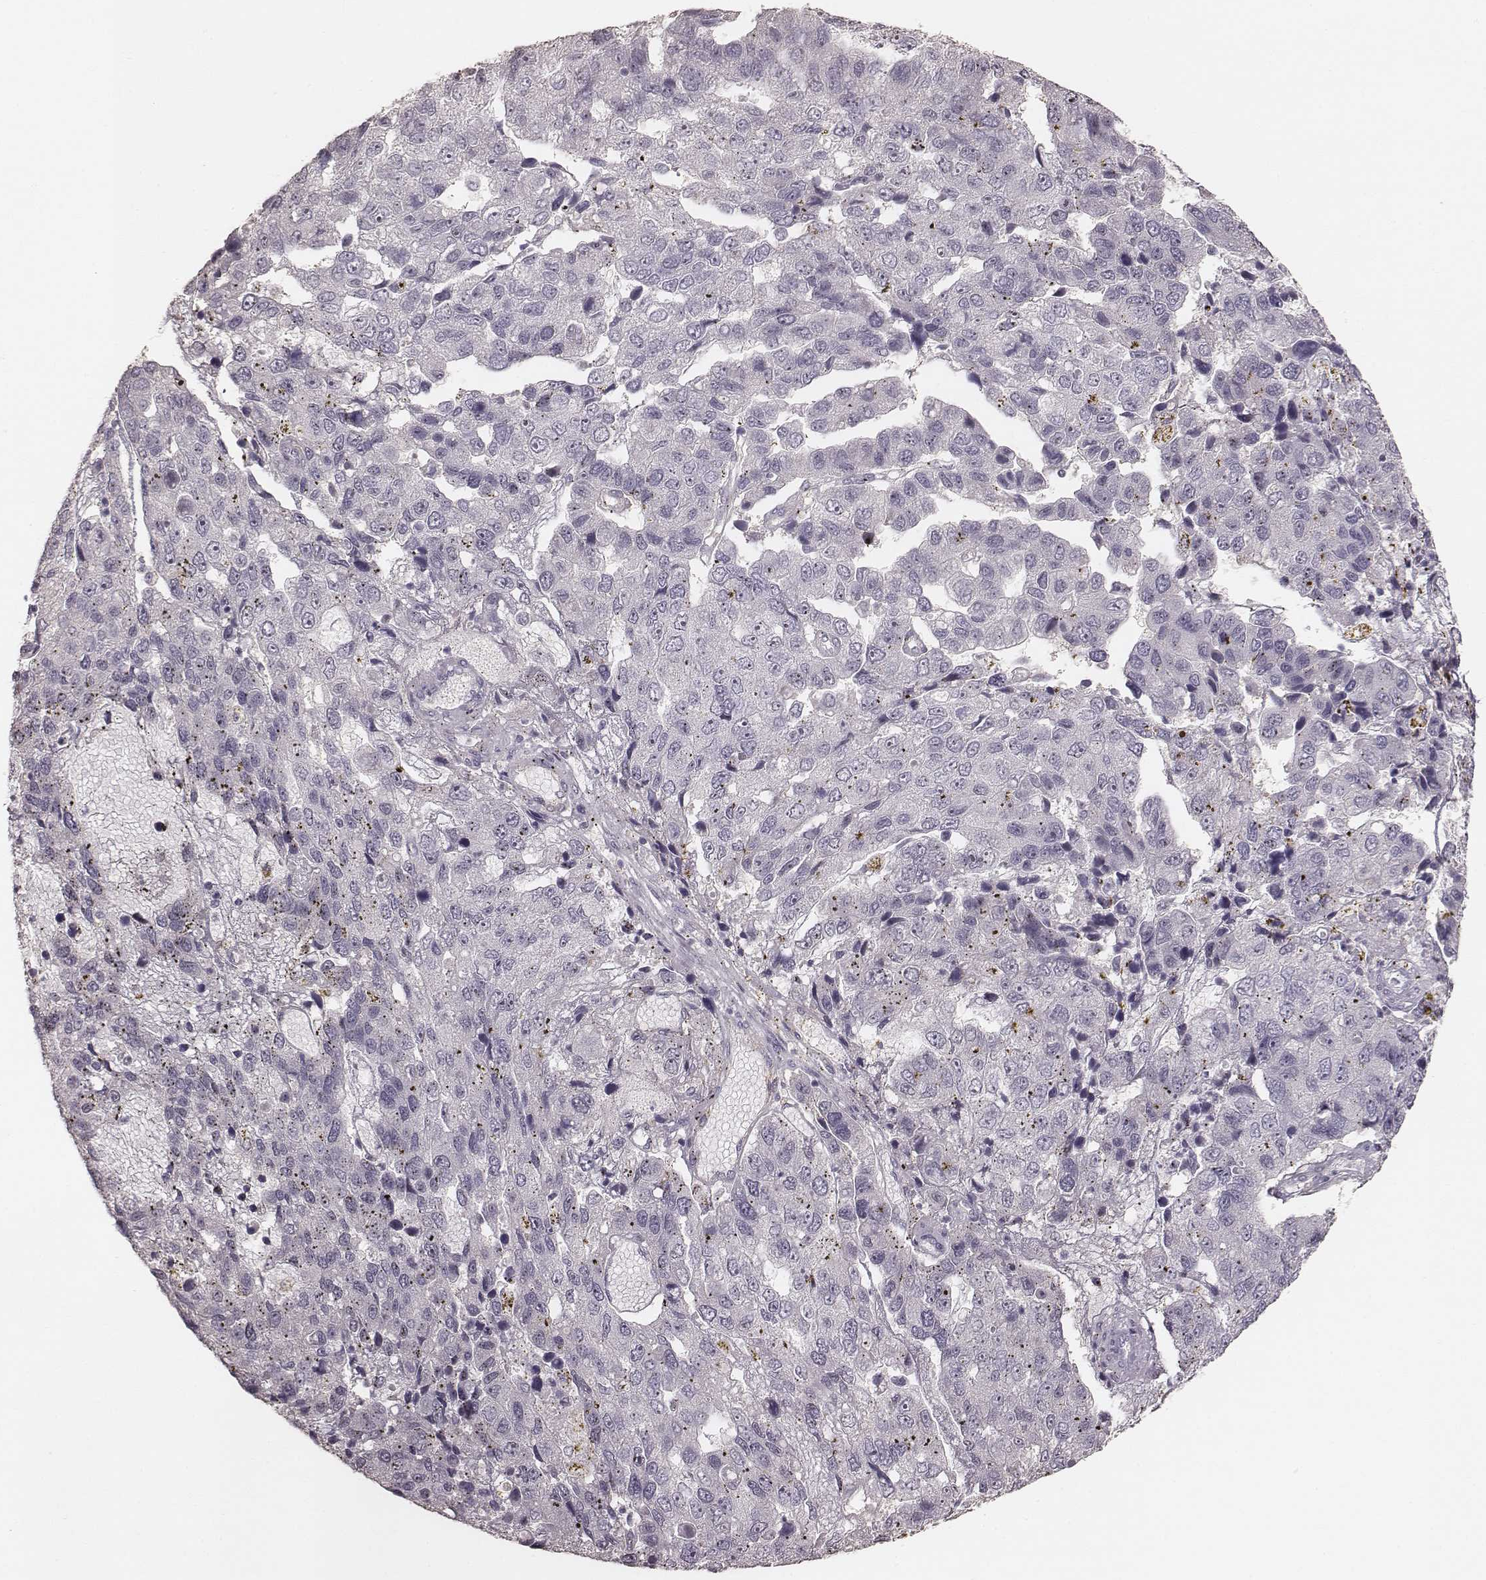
{"staining": {"intensity": "negative", "quantity": "none", "location": "none"}, "tissue": "pancreatic cancer", "cell_type": "Tumor cells", "image_type": "cancer", "snomed": [{"axis": "morphology", "description": "Adenocarcinoma, NOS"}, {"axis": "topography", "description": "Pancreas"}], "caption": "IHC of pancreatic cancer shows no expression in tumor cells.", "gene": "LY6K", "patient": {"sex": "female", "age": 61}}